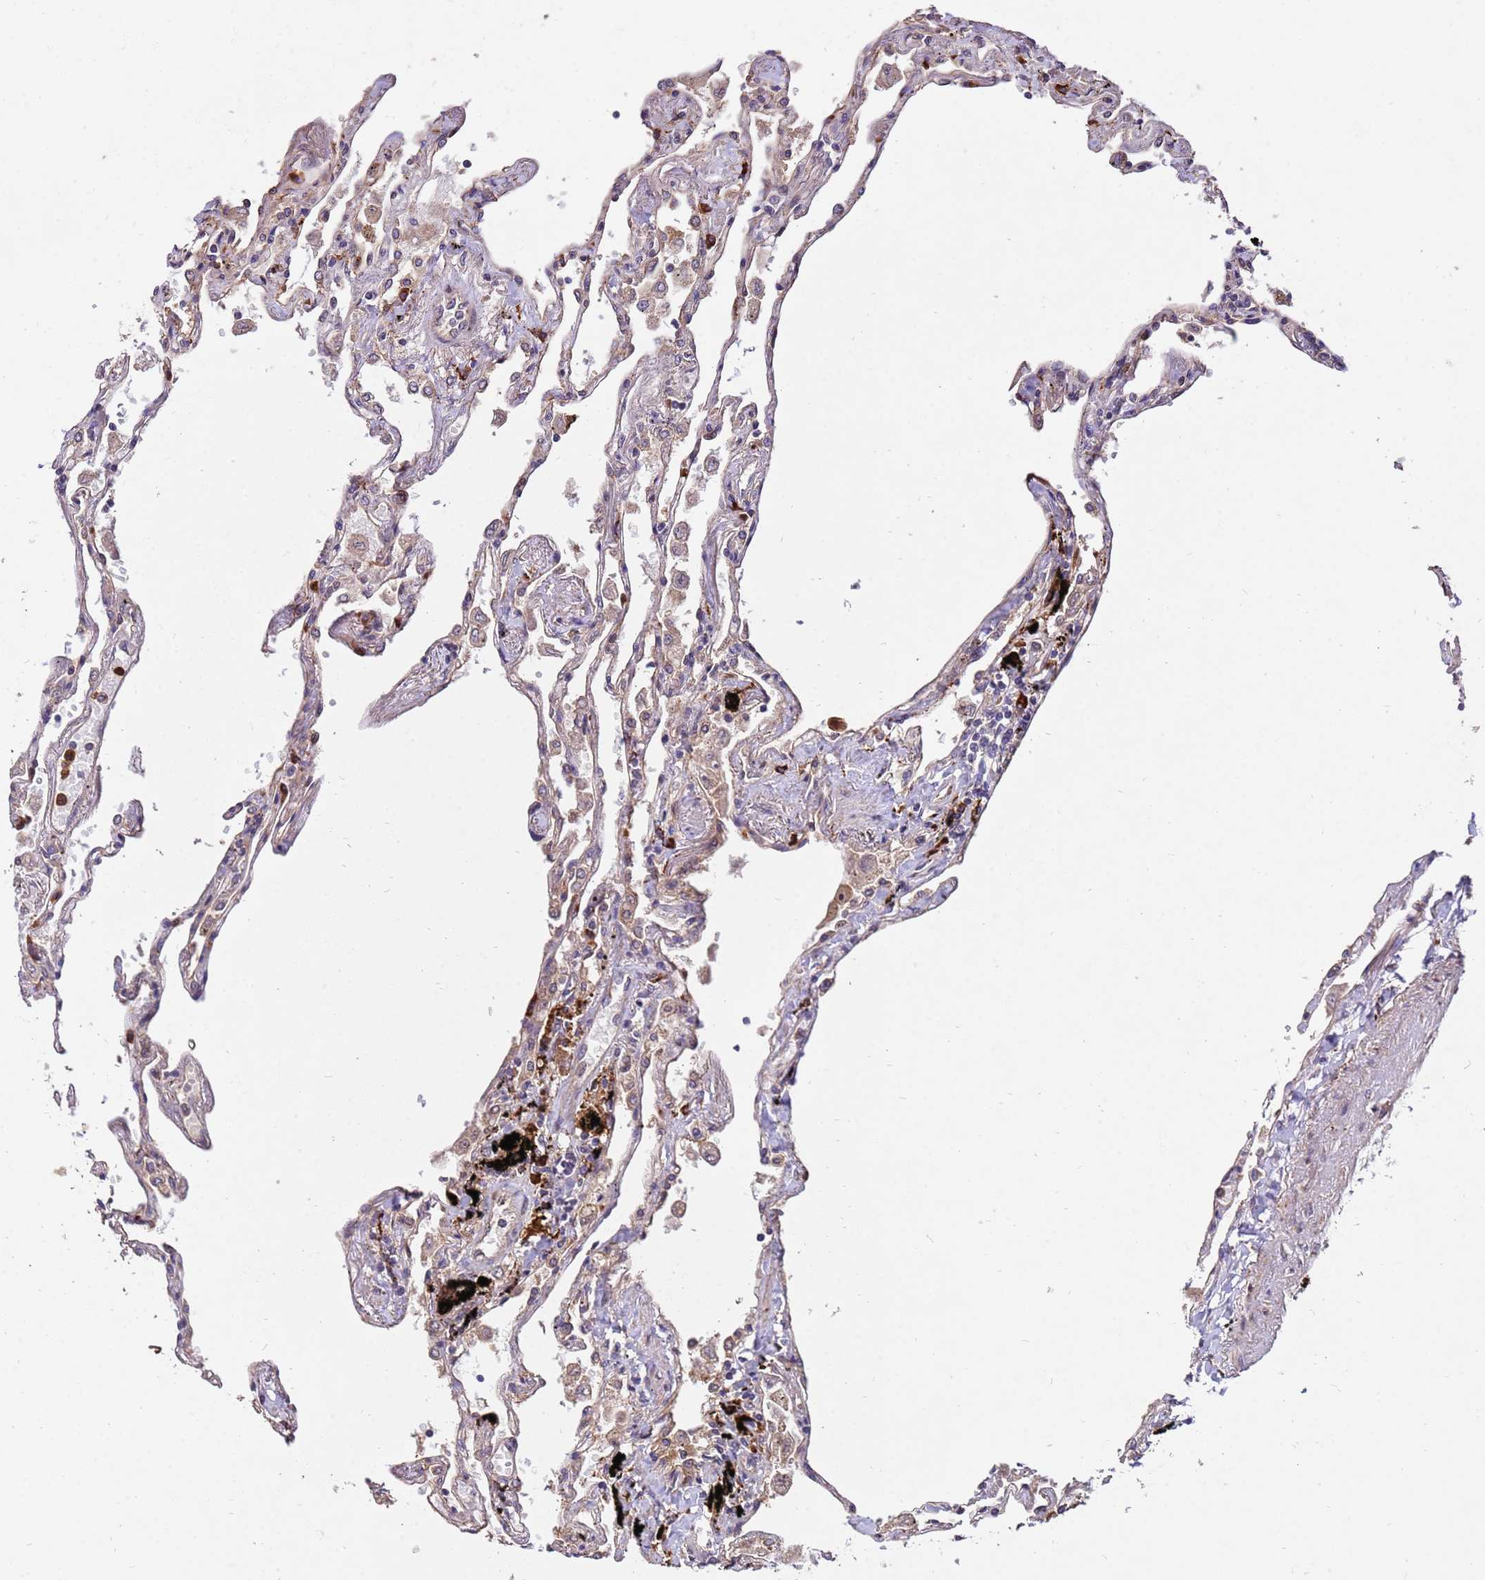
{"staining": {"intensity": "moderate", "quantity": "25%-75%", "location": "cytoplasmic/membranous"}, "tissue": "lung", "cell_type": "Alveolar cells", "image_type": "normal", "snomed": [{"axis": "morphology", "description": "Normal tissue, NOS"}, {"axis": "topography", "description": "Lung"}], "caption": "Approximately 25%-75% of alveolar cells in benign human lung display moderate cytoplasmic/membranous protein staining as visualized by brown immunohistochemical staining.", "gene": "ZNF619", "patient": {"sex": "female", "age": 67}}